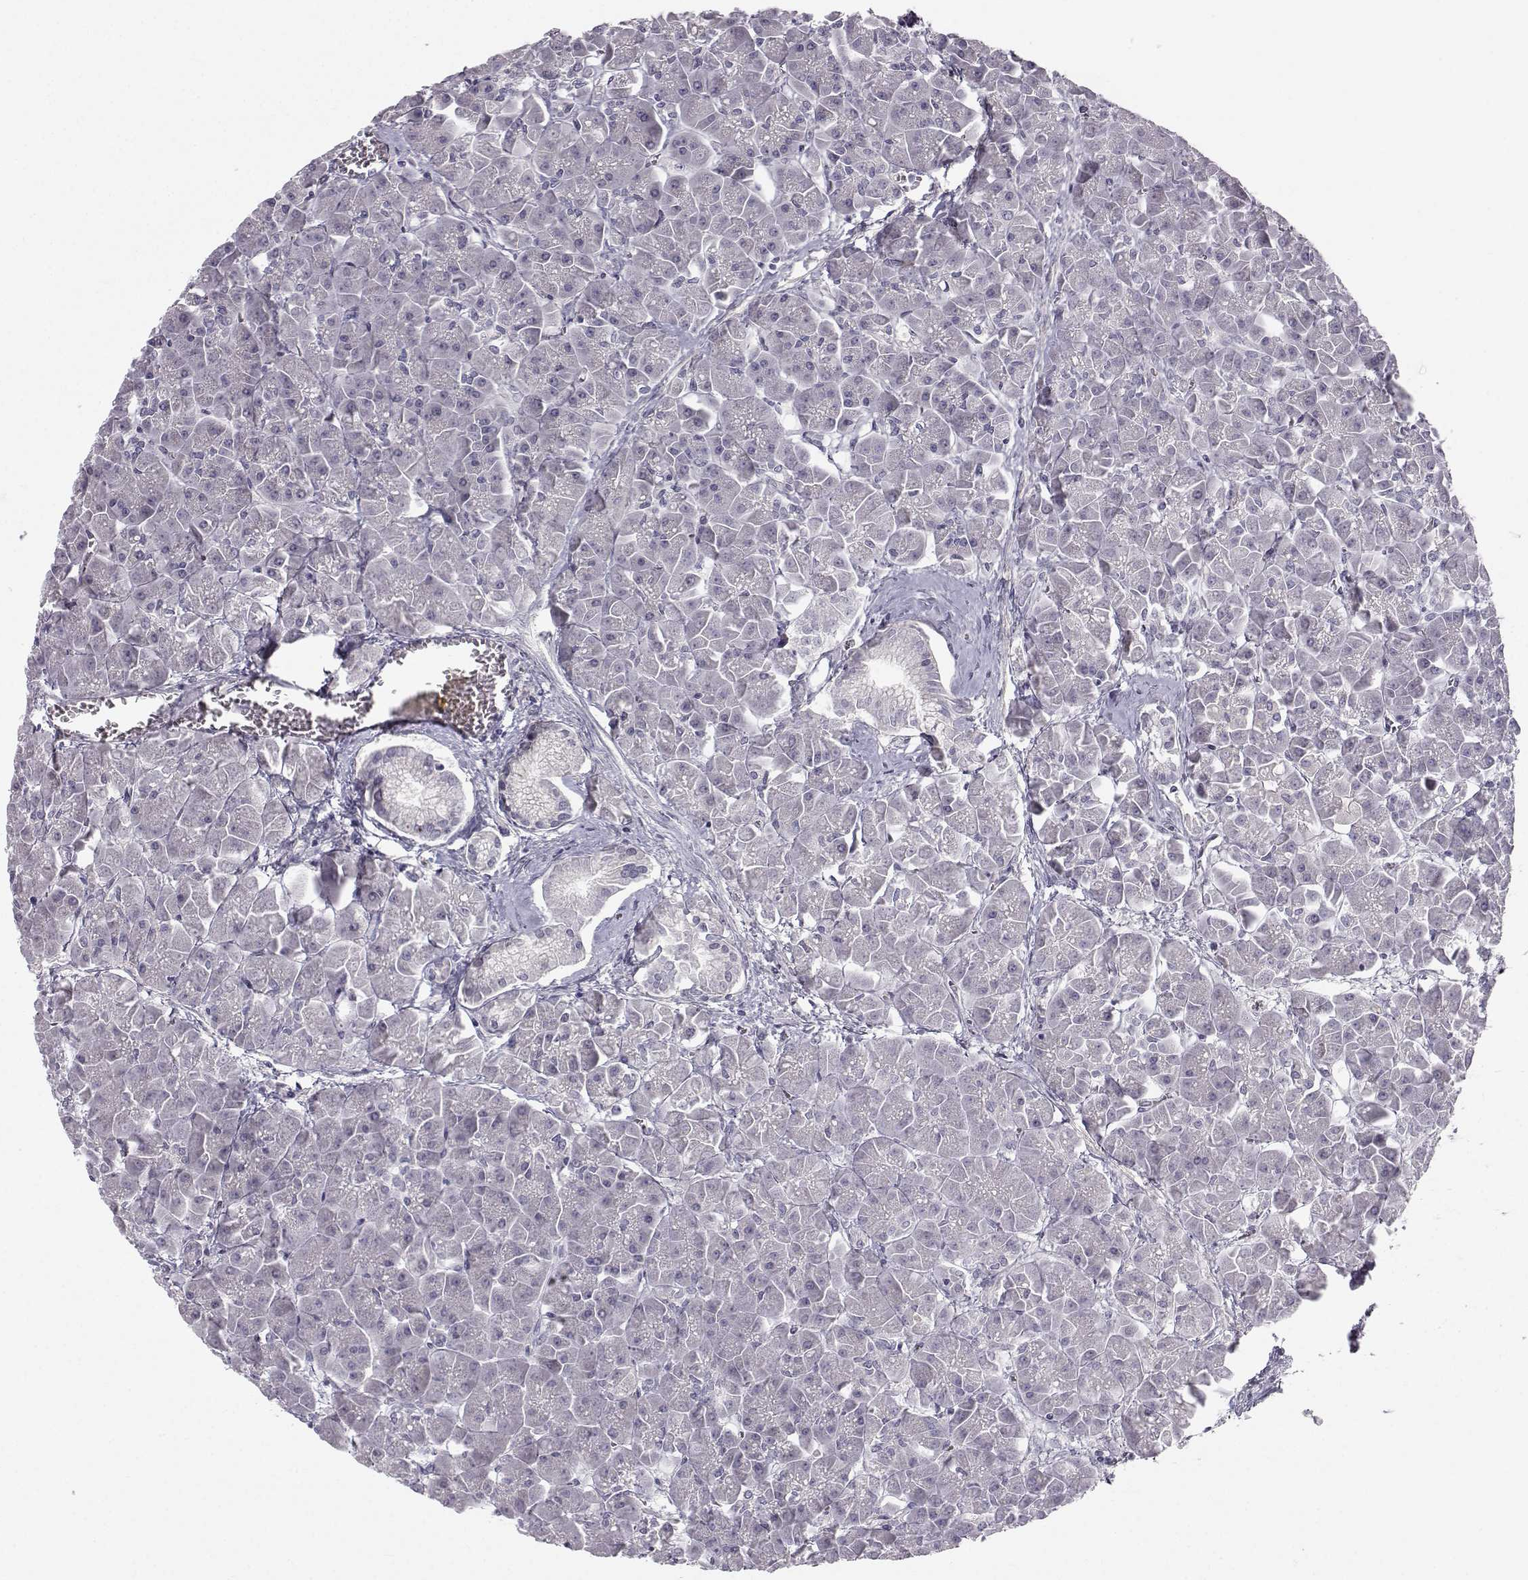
{"staining": {"intensity": "negative", "quantity": "none", "location": "none"}, "tissue": "pancreas", "cell_type": "Exocrine glandular cells", "image_type": "normal", "snomed": [{"axis": "morphology", "description": "Normal tissue, NOS"}, {"axis": "topography", "description": "Pancreas"}], "caption": "Immunohistochemistry (IHC) of unremarkable pancreas shows no positivity in exocrine glandular cells. The staining is performed using DAB brown chromogen with nuclei counter-stained in using hematoxylin.", "gene": "ZNF185", "patient": {"sex": "male", "age": 70}}